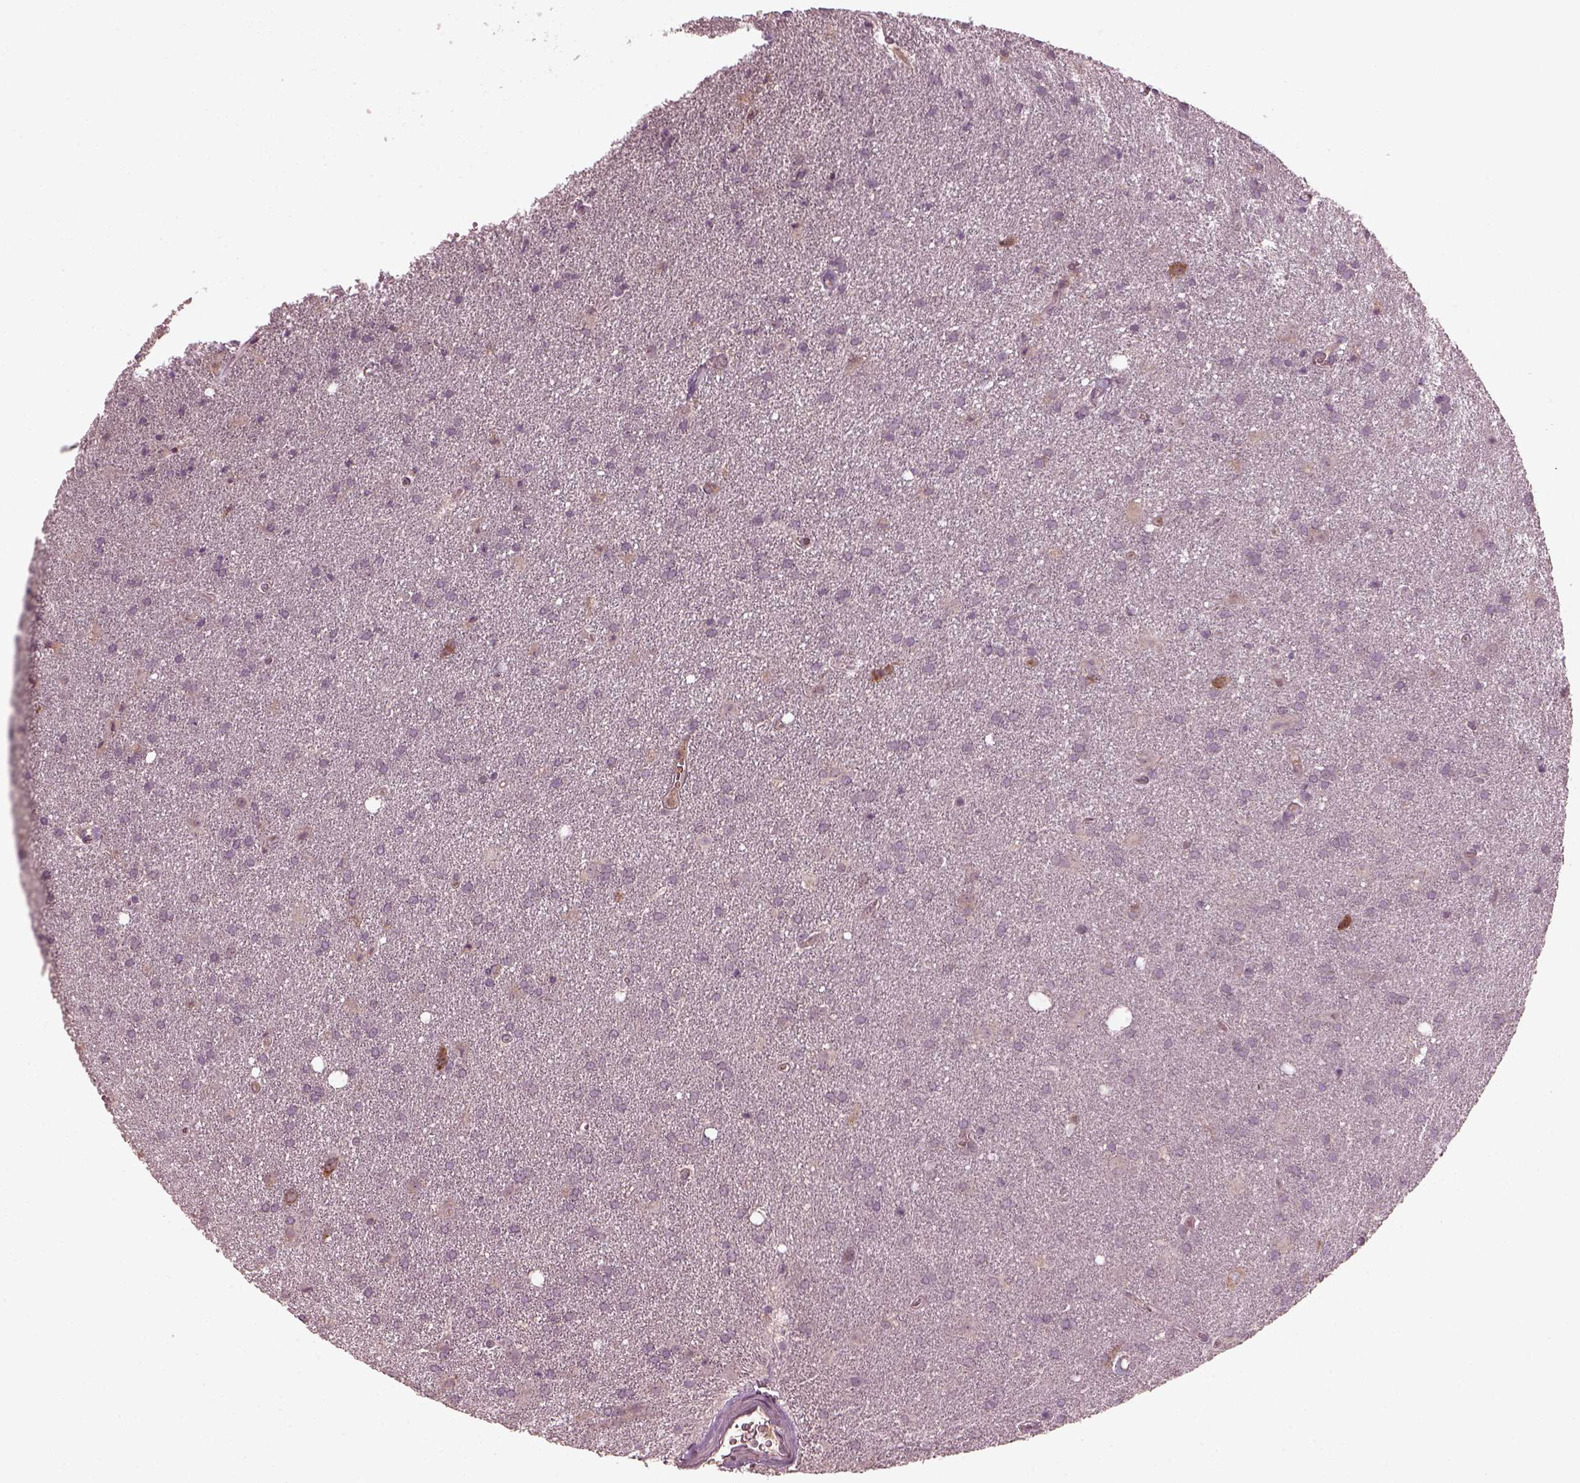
{"staining": {"intensity": "negative", "quantity": "none", "location": "none"}, "tissue": "glioma", "cell_type": "Tumor cells", "image_type": "cancer", "snomed": [{"axis": "morphology", "description": "Glioma, malignant, Low grade"}, {"axis": "topography", "description": "Brain"}], "caption": "IHC histopathology image of neoplastic tissue: human glioma stained with DAB (3,3'-diaminobenzidine) exhibits no significant protein expression in tumor cells.", "gene": "PORCN", "patient": {"sex": "male", "age": 58}}